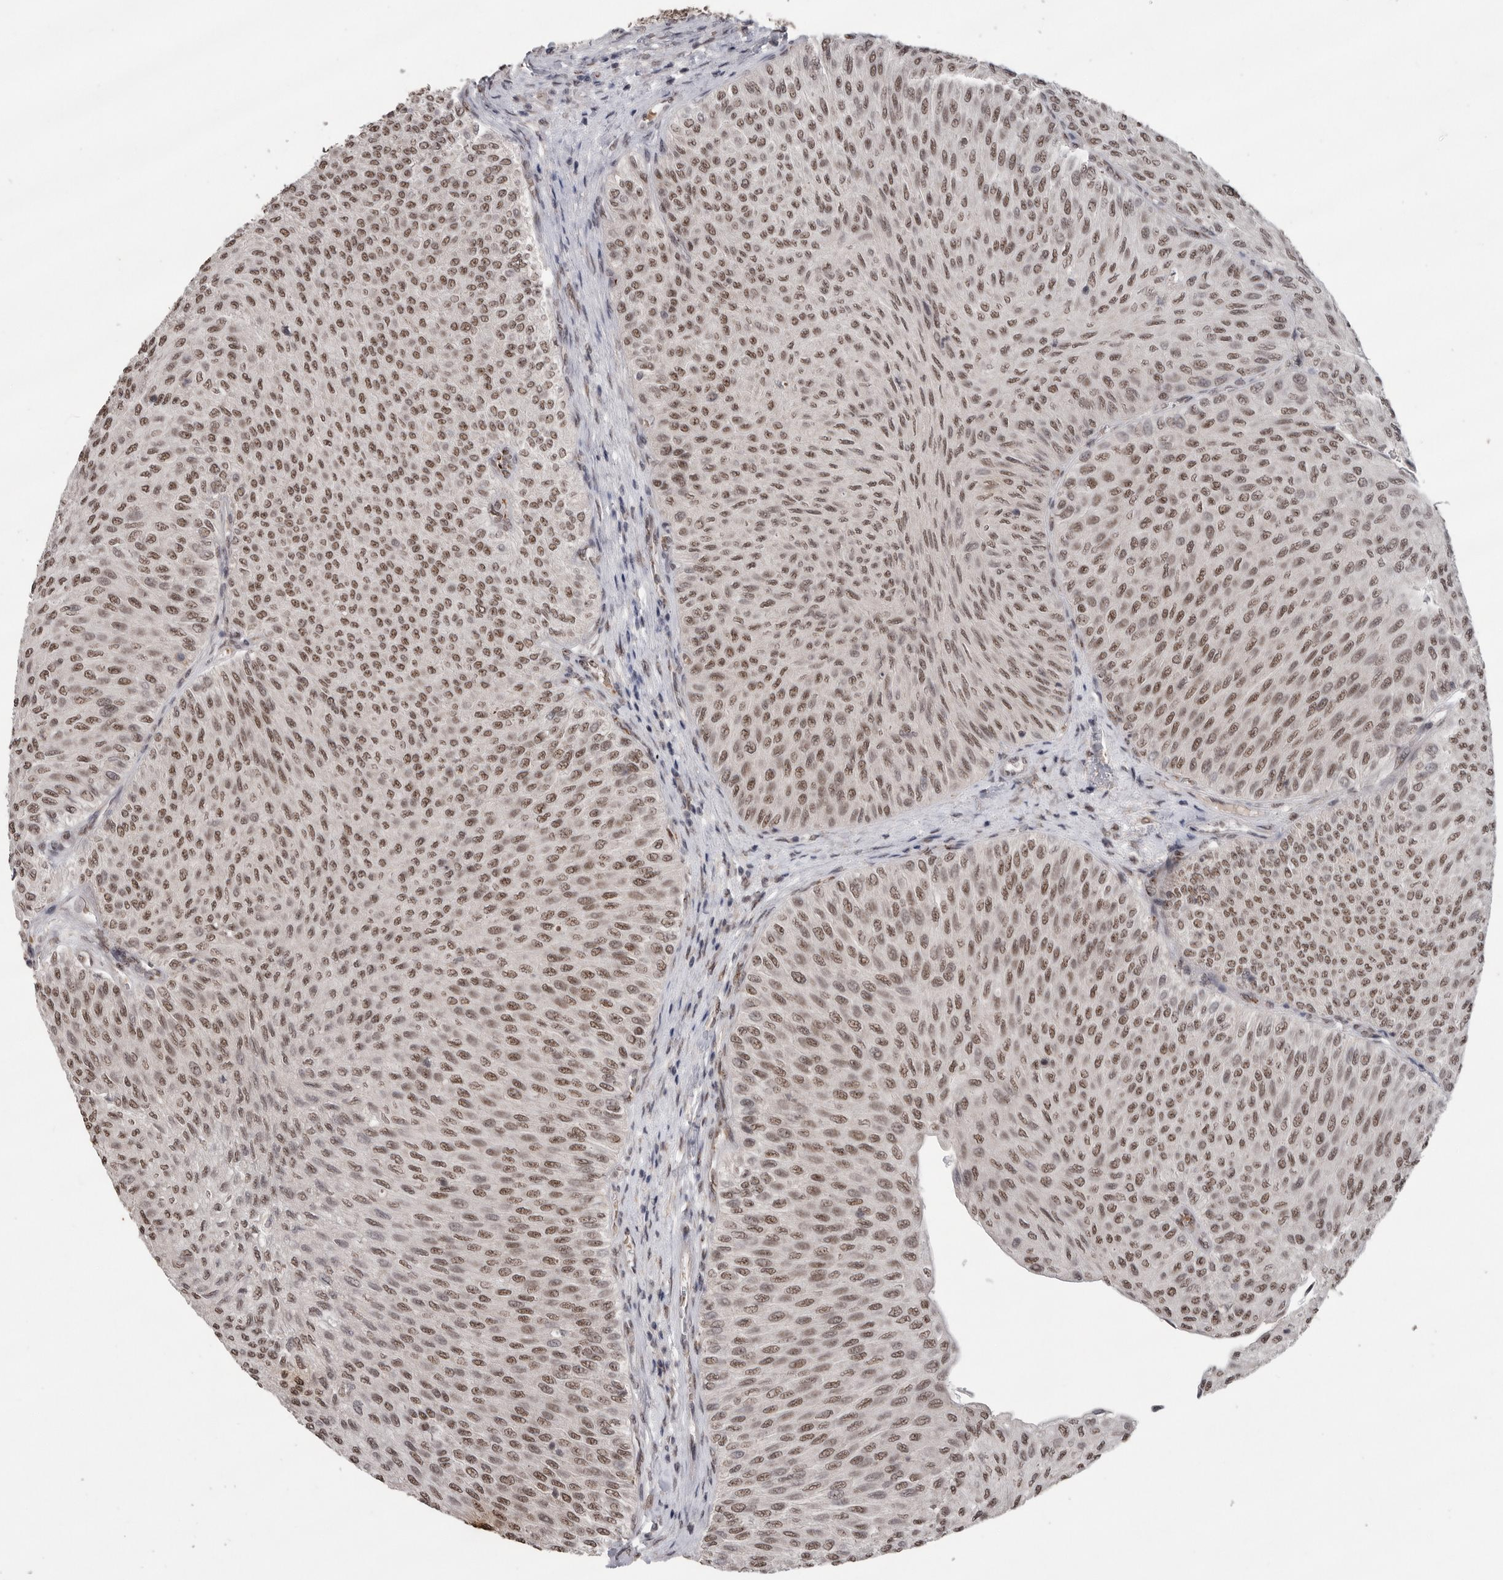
{"staining": {"intensity": "moderate", "quantity": ">75%", "location": "nuclear"}, "tissue": "urothelial cancer", "cell_type": "Tumor cells", "image_type": "cancer", "snomed": [{"axis": "morphology", "description": "Urothelial carcinoma, Low grade"}, {"axis": "topography", "description": "Urinary bladder"}], "caption": "Immunohistochemical staining of human urothelial carcinoma (low-grade) displays medium levels of moderate nuclear protein positivity in approximately >75% of tumor cells.", "gene": "PPP1R10", "patient": {"sex": "male", "age": 78}}